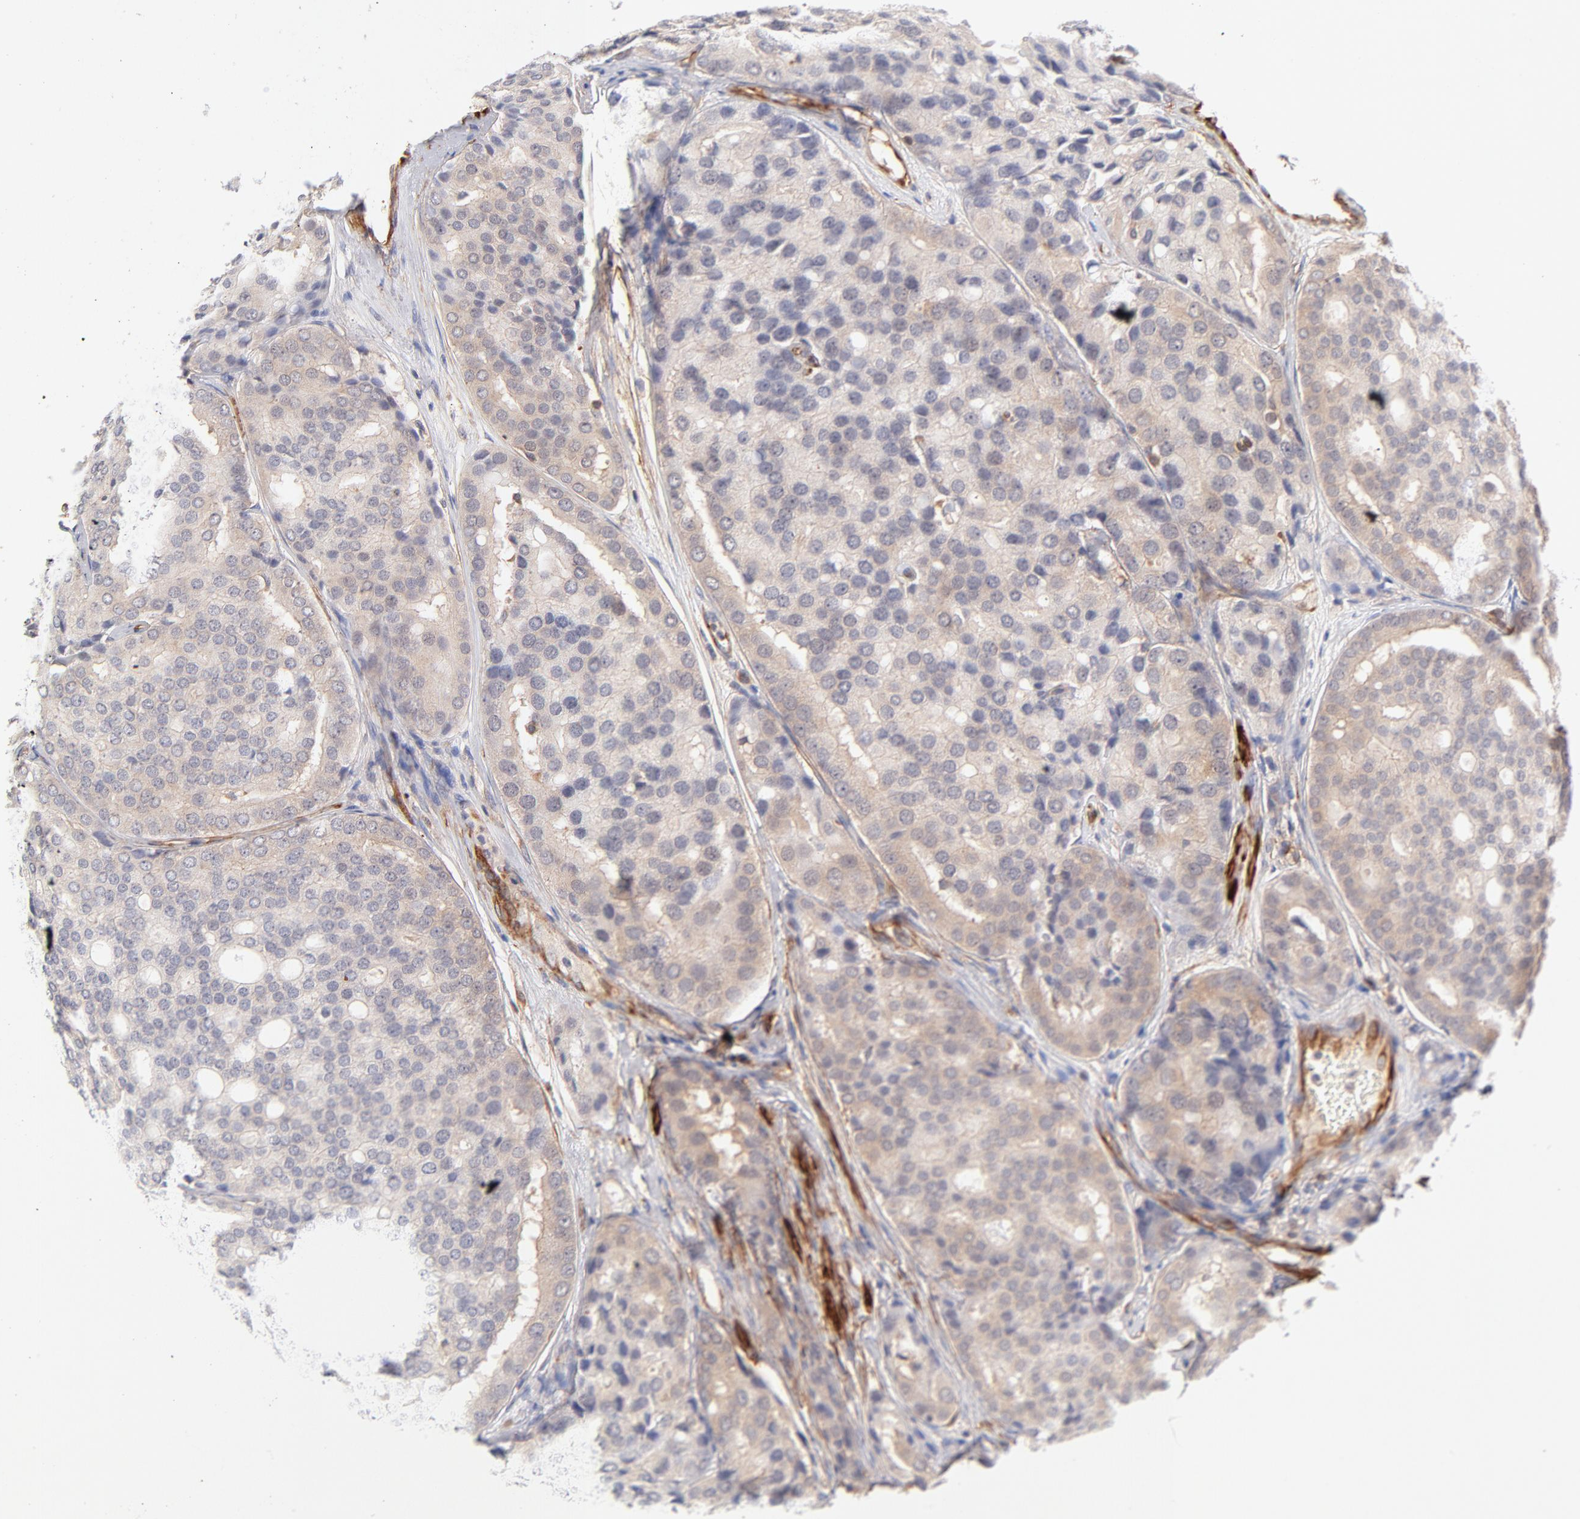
{"staining": {"intensity": "weak", "quantity": ">75%", "location": "cytoplasmic/membranous"}, "tissue": "prostate cancer", "cell_type": "Tumor cells", "image_type": "cancer", "snomed": [{"axis": "morphology", "description": "Adenocarcinoma, High grade"}, {"axis": "topography", "description": "Prostate"}], "caption": "Brown immunohistochemical staining in human prostate cancer (high-grade adenocarcinoma) exhibits weak cytoplasmic/membranous expression in about >75% of tumor cells. The staining was performed using DAB, with brown indicating positive protein expression. Nuclei are stained blue with hematoxylin.", "gene": "LDLRAP1", "patient": {"sex": "male", "age": 64}}